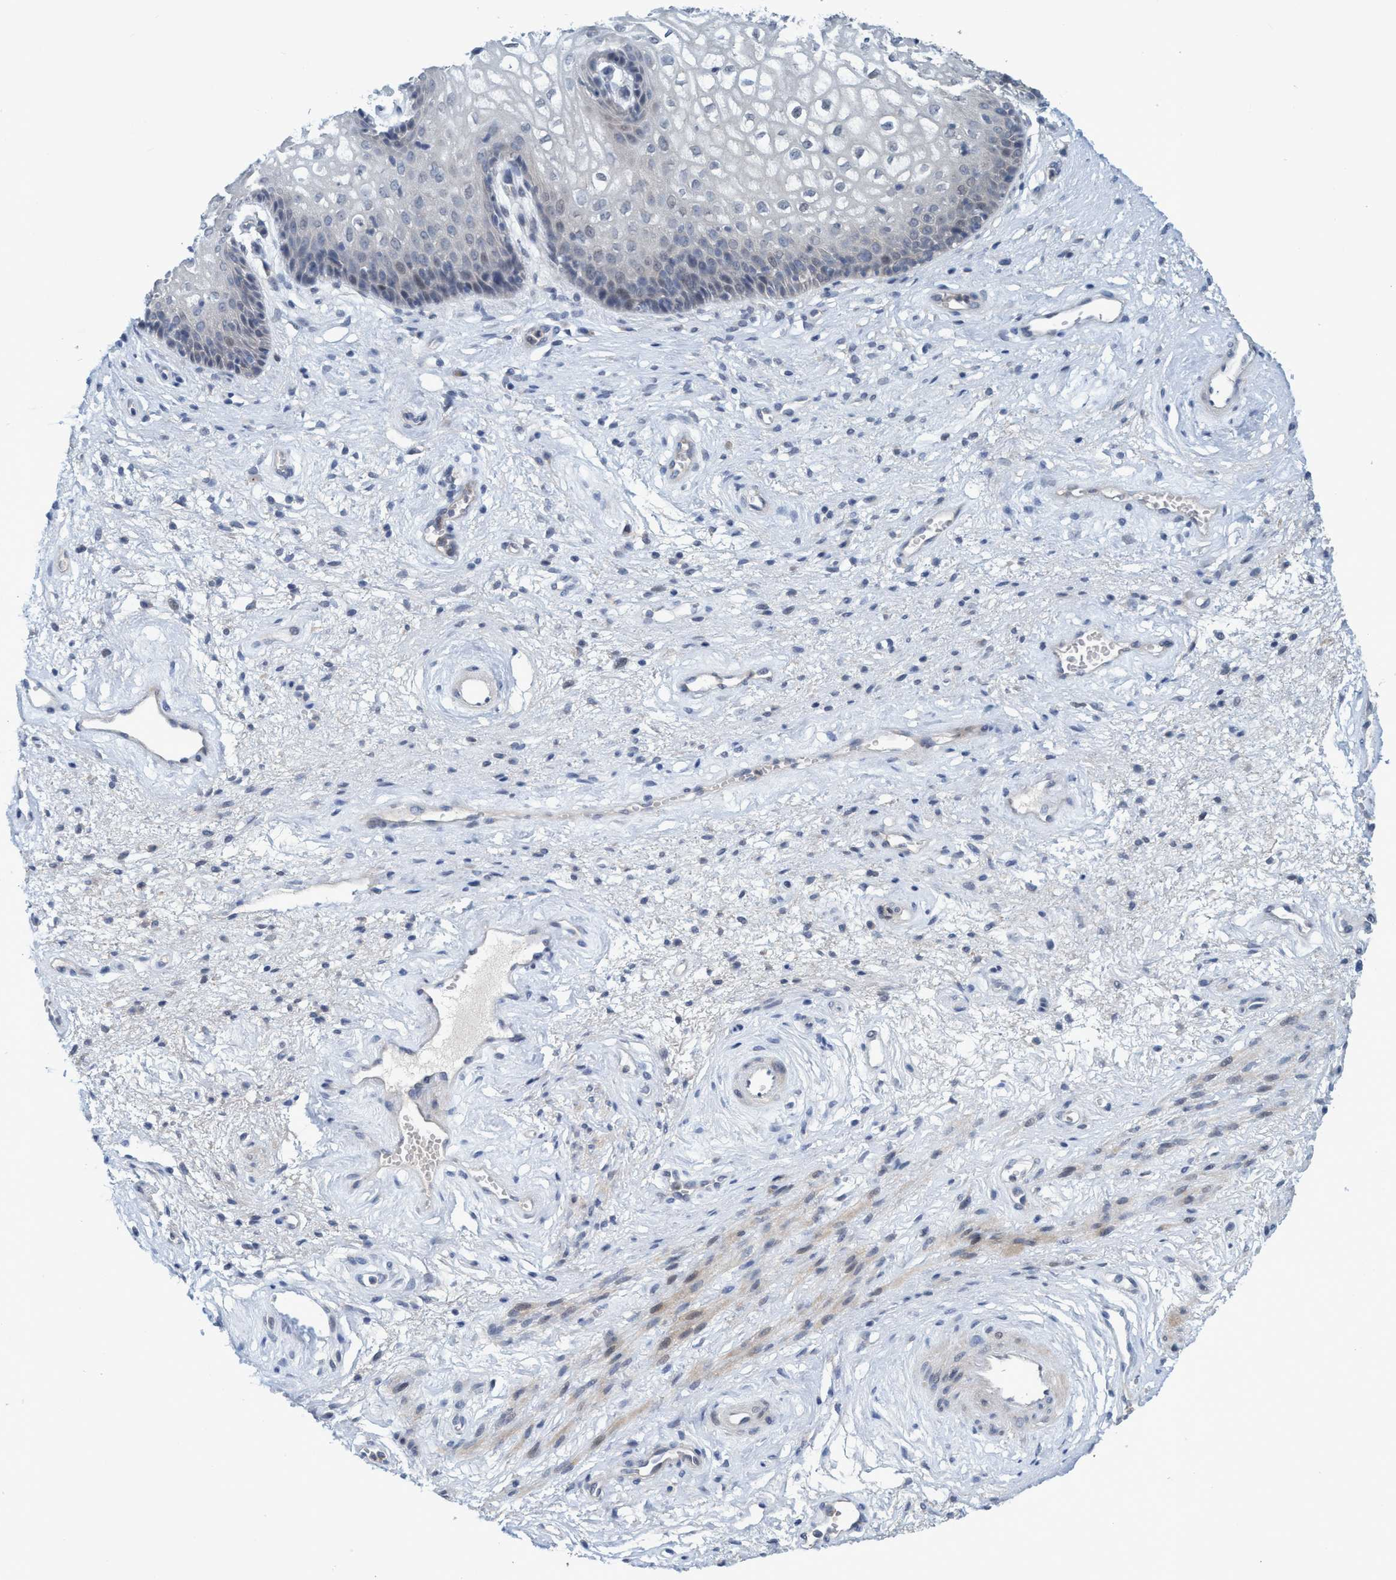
{"staining": {"intensity": "negative", "quantity": "none", "location": "none"}, "tissue": "vagina", "cell_type": "Squamous epithelial cells", "image_type": "normal", "snomed": [{"axis": "morphology", "description": "Normal tissue, NOS"}, {"axis": "topography", "description": "Vagina"}], "caption": "Photomicrograph shows no significant protein staining in squamous epithelial cells of normal vagina. (DAB immunohistochemistry (IHC) visualized using brightfield microscopy, high magnification).", "gene": "RNF208", "patient": {"sex": "female", "age": 34}}